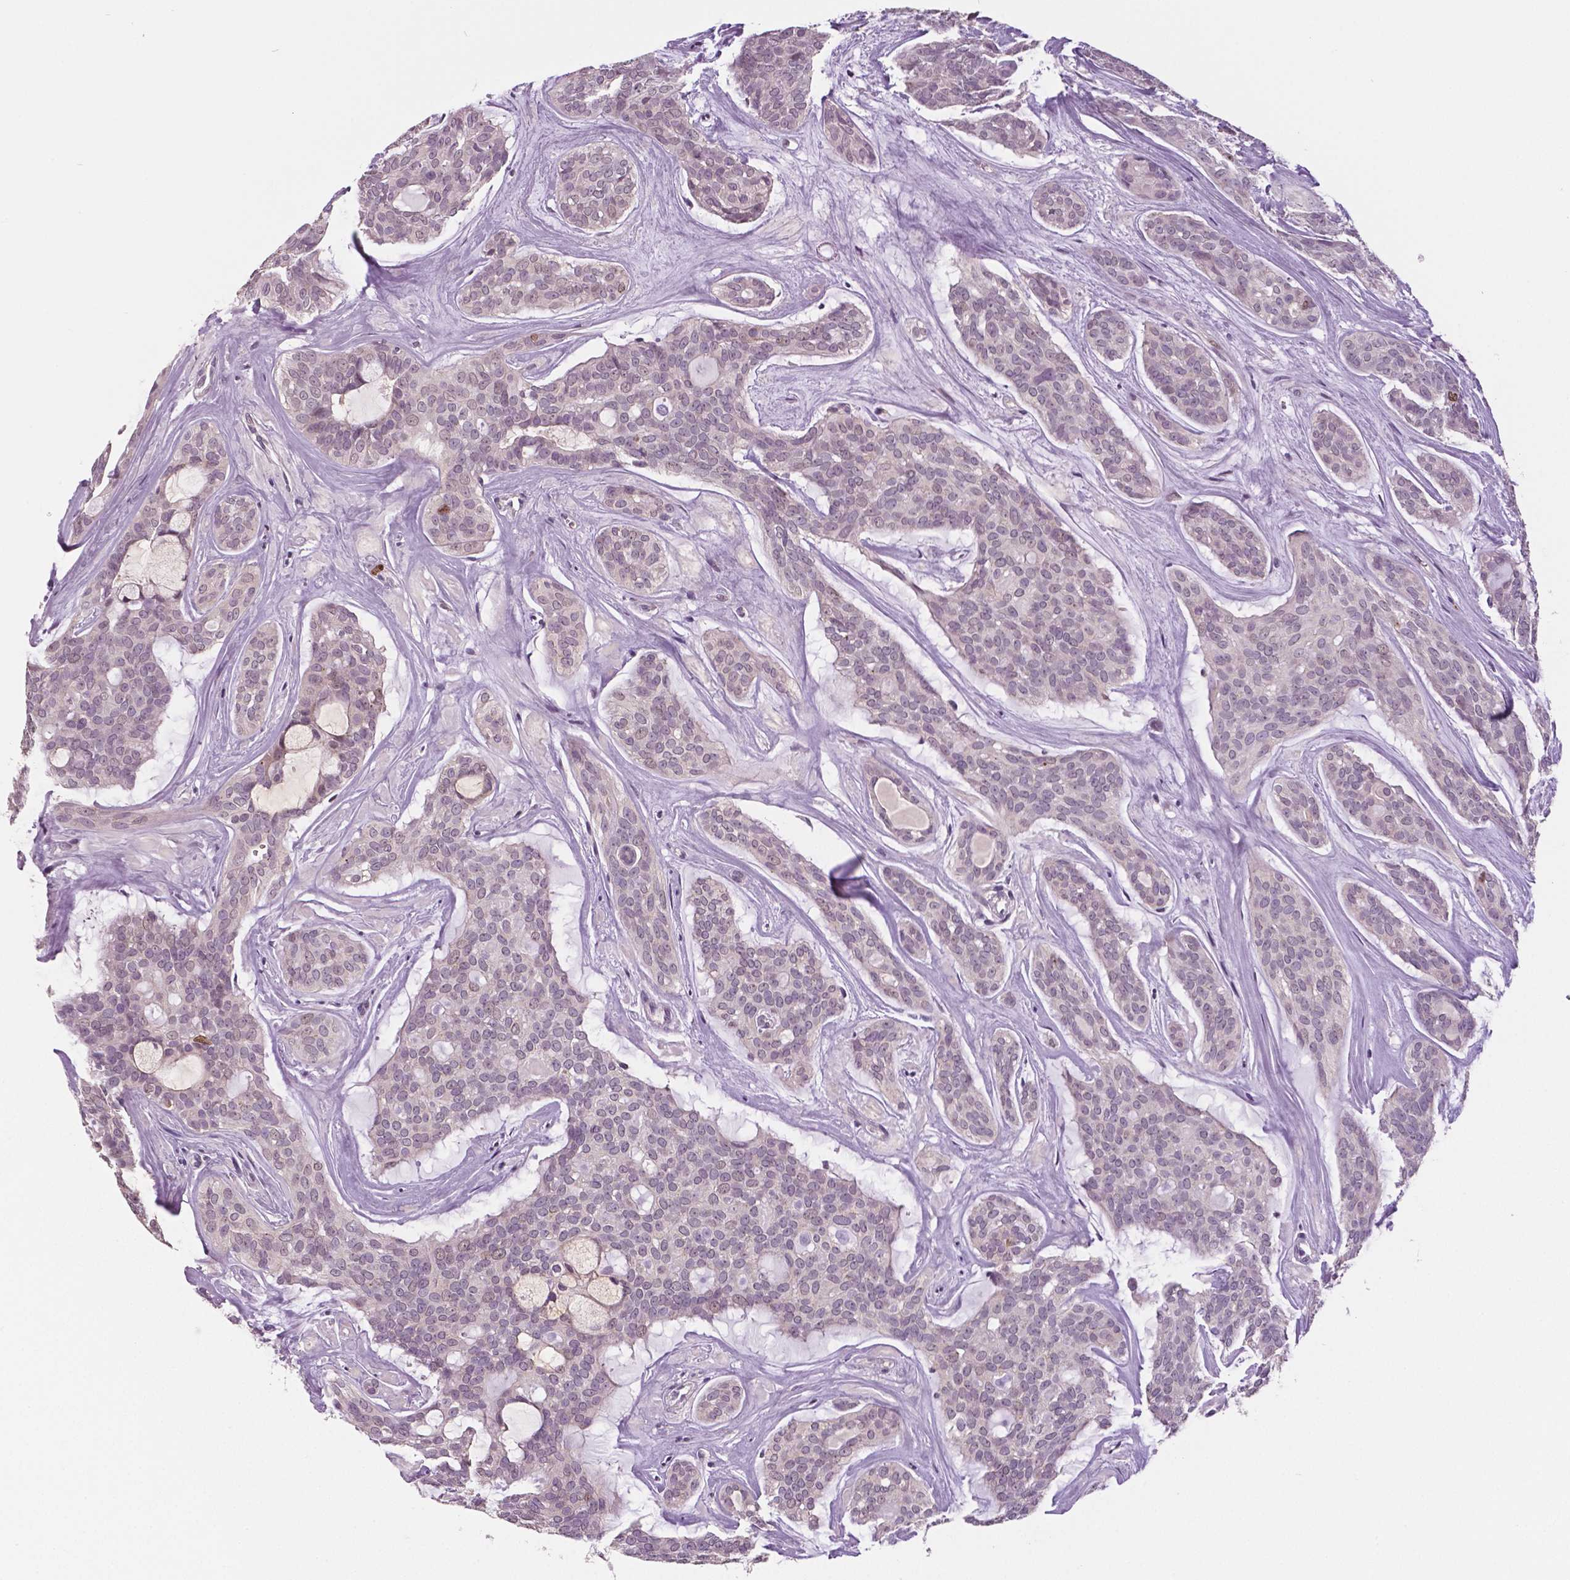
{"staining": {"intensity": "weak", "quantity": "<25%", "location": "nuclear"}, "tissue": "head and neck cancer", "cell_type": "Tumor cells", "image_type": "cancer", "snomed": [{"axis": "morphology", "description": "Adenocarcinoma, NOS"}, {"axis": "topography", "description": "Head-Neck"}], "caption": "A photomicrograph of head and neck cancer stained for a protein exhibits no brown staining in tumor cells.", "gene": "MKI67", "patient": {"sex": "male", "age": 66}}